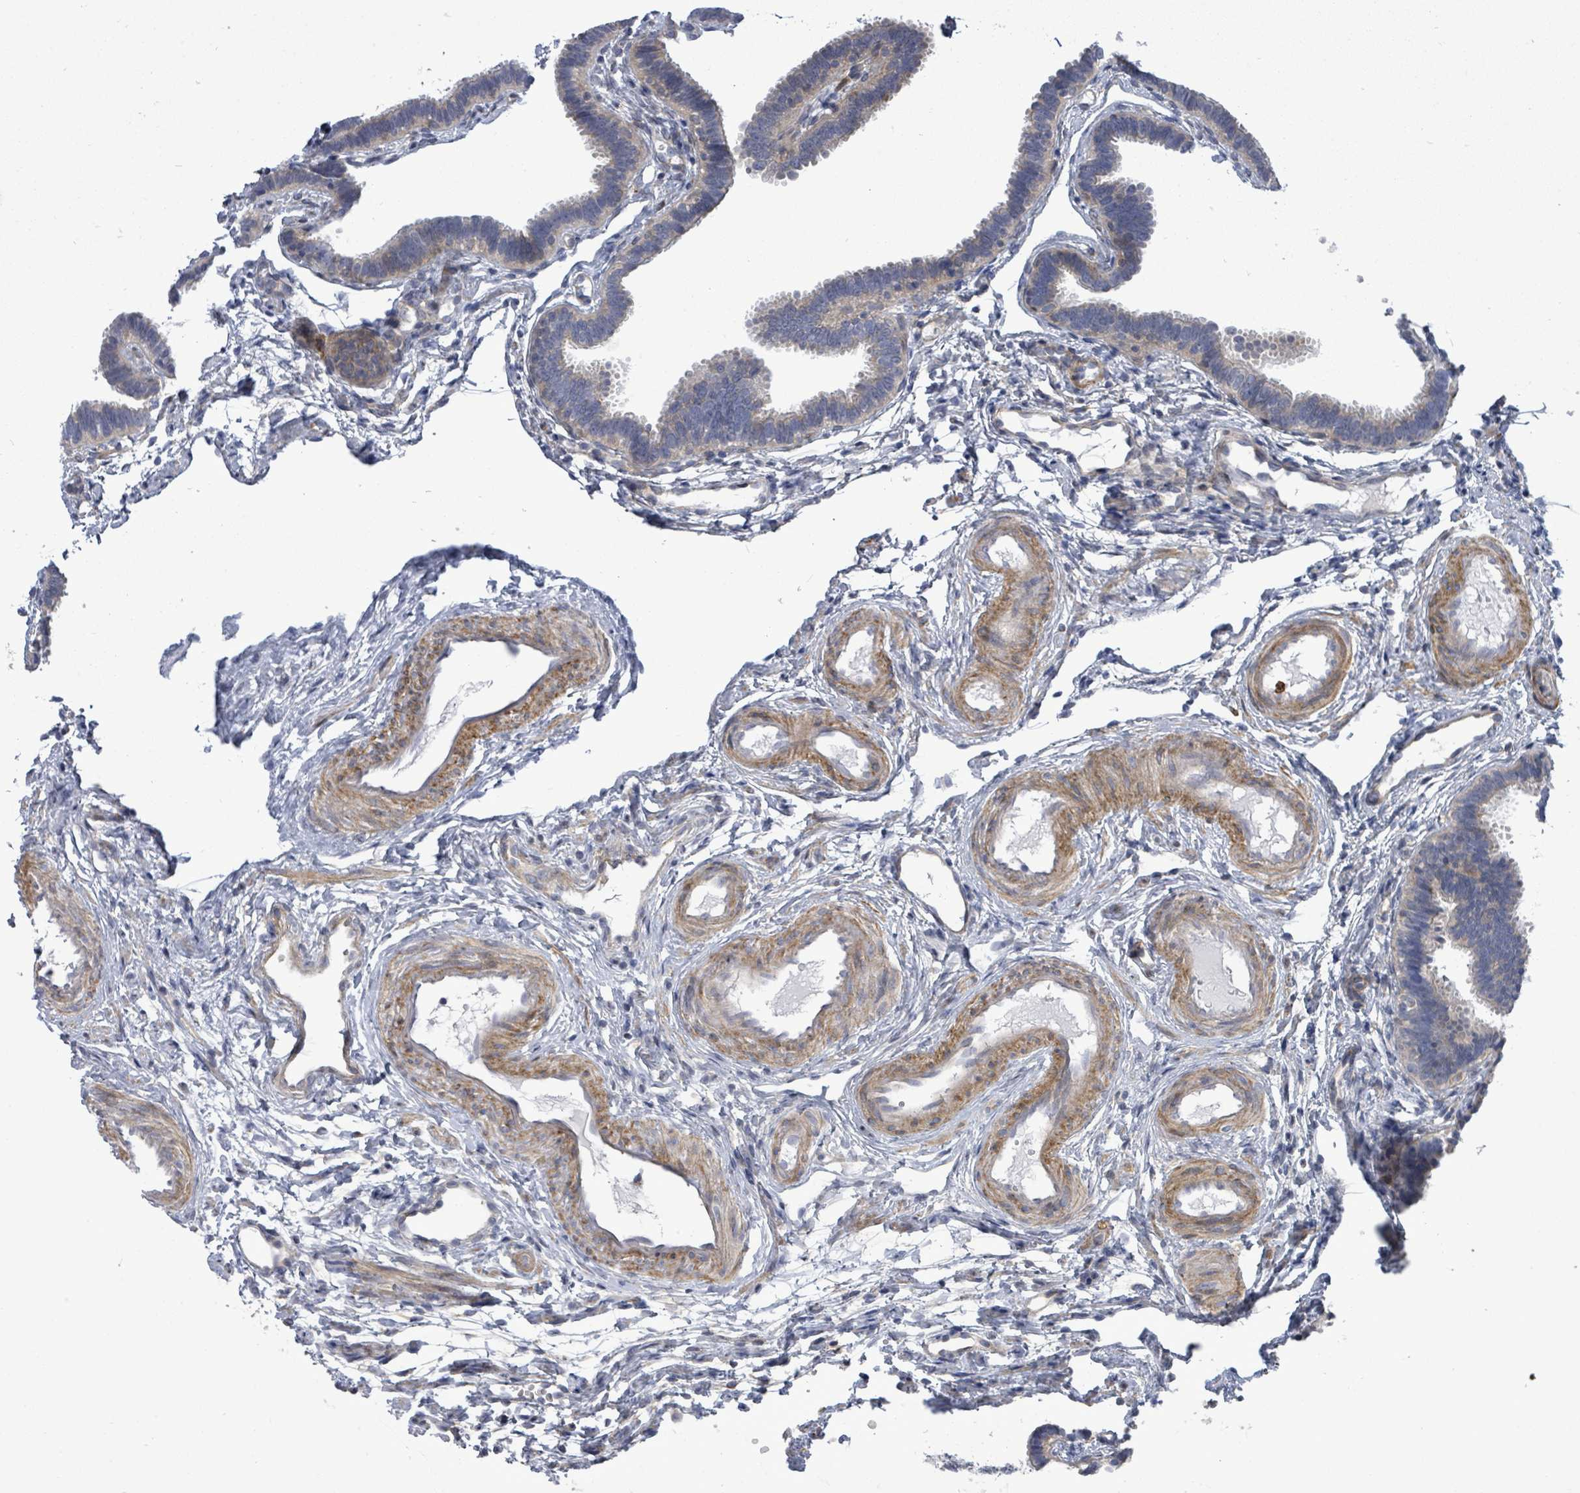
{"staining": {"intensity": "weak", "quantity": "<25%", "location": "cytoplasmic/membranous"}, "tissue": "fallopian tube", "cell_type": "Glandular cells", "image_type": "normal", "snomed": [{"axis": "morphology", "description": "Normal tissue, NOS"}, {"axis": "topography", "description": "Fallopian tube"}], "caption": "There is no significant positivity in glandular cells of fallopian tube.", "gene": "SAR1A", "patient": {"sex": "female", "age": 37}}